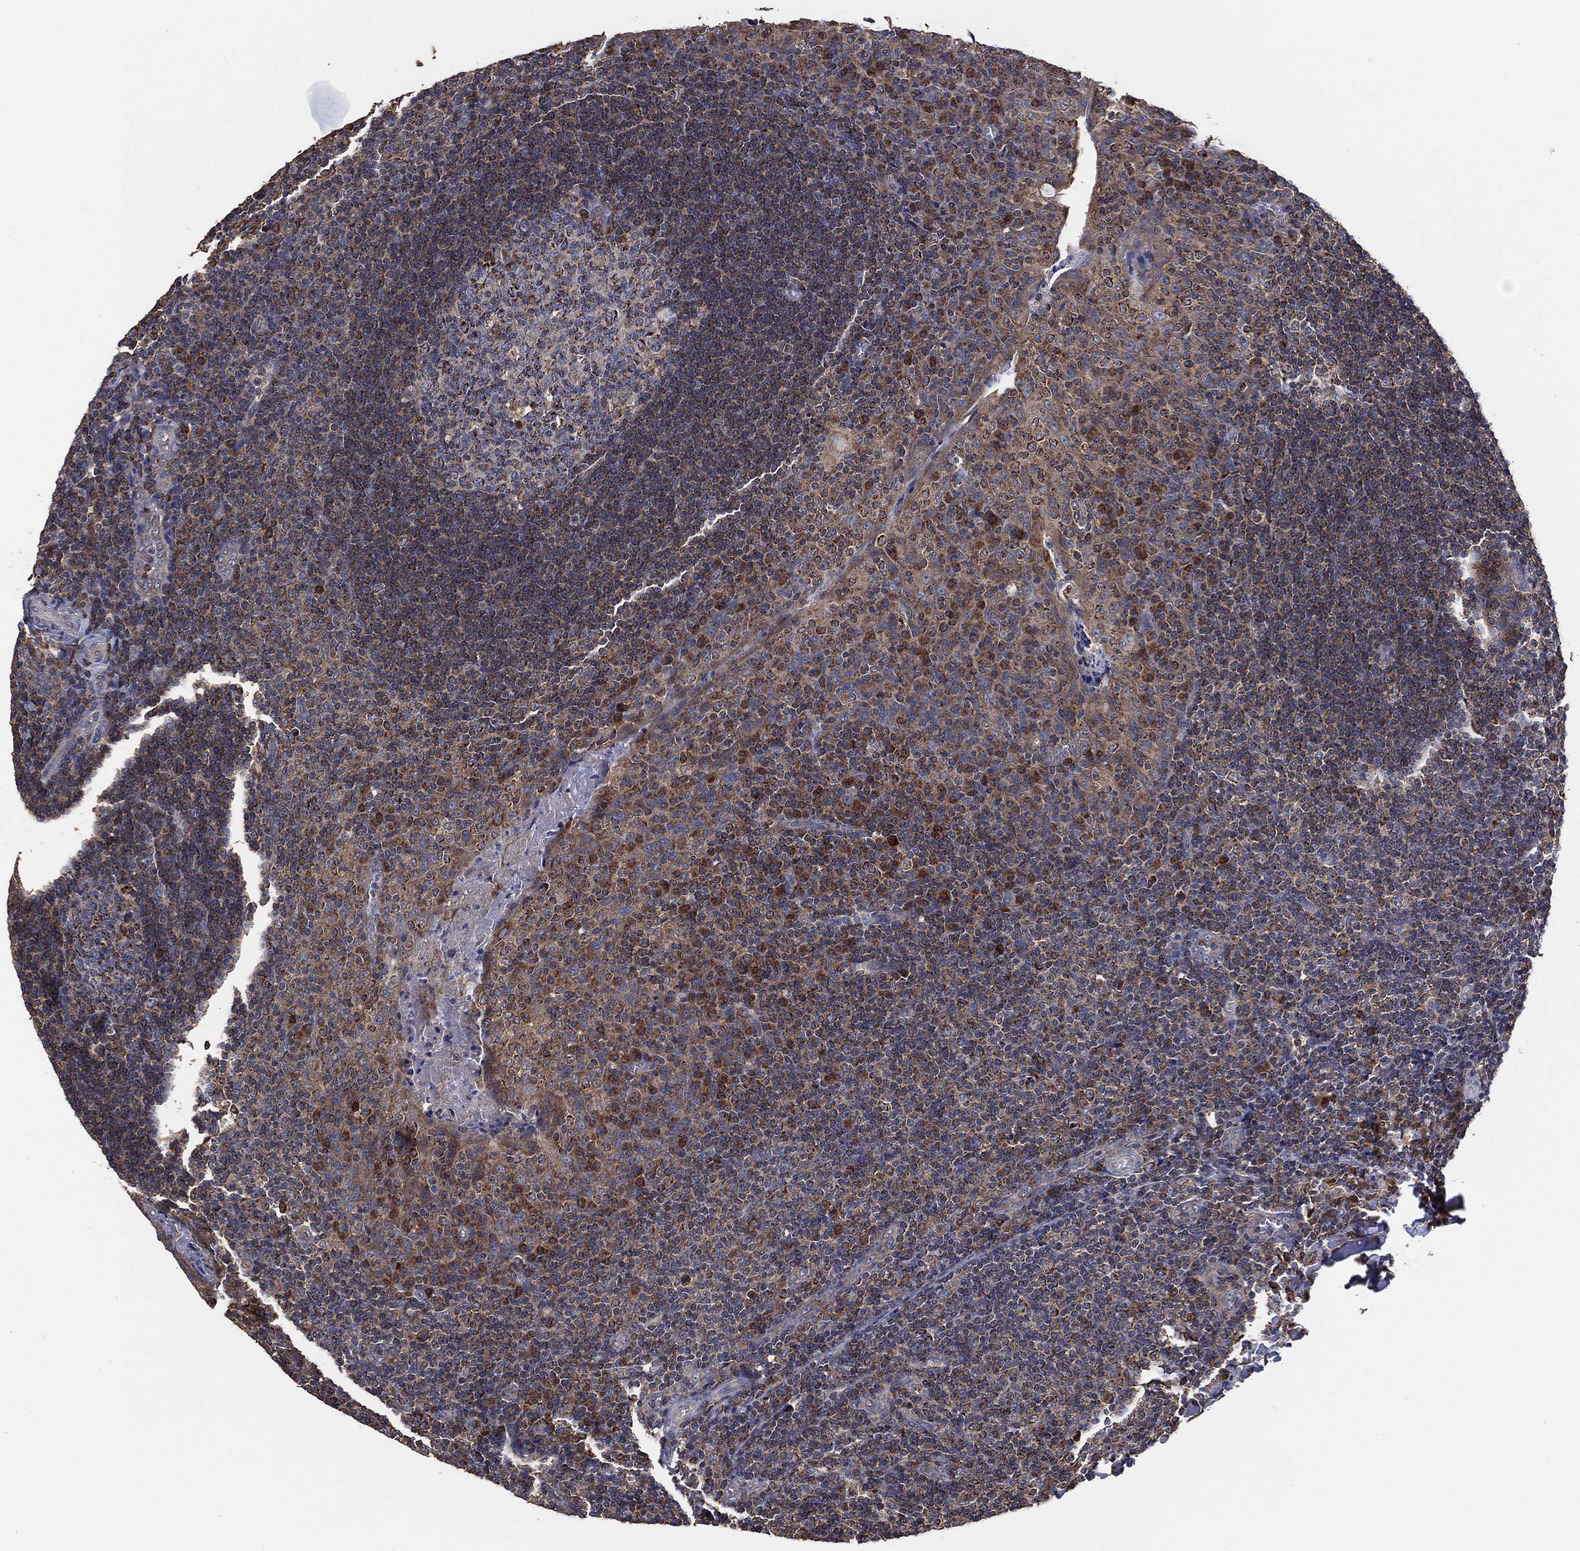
{"staining": {"intensity": "strong", "quantity": "<25%", "location": "cytoplasmic/membranous"}, "tissue": "tonsil", "cell_type": "Germinal center cells", "image_type": "normal", "snomed": [{"axis": "morphology", "description": "Normal tissue, NOS"}, {"axis": "topography", "description": "Tonsil"}], "caption": "Tonsil stained with a brown dye demonstrates strong cytoplasmic/membranous positive positivity in approximately <25% of germinal center cells.", "gene": "LIMD1", "patient": {"sex": "male", "age": 17}}